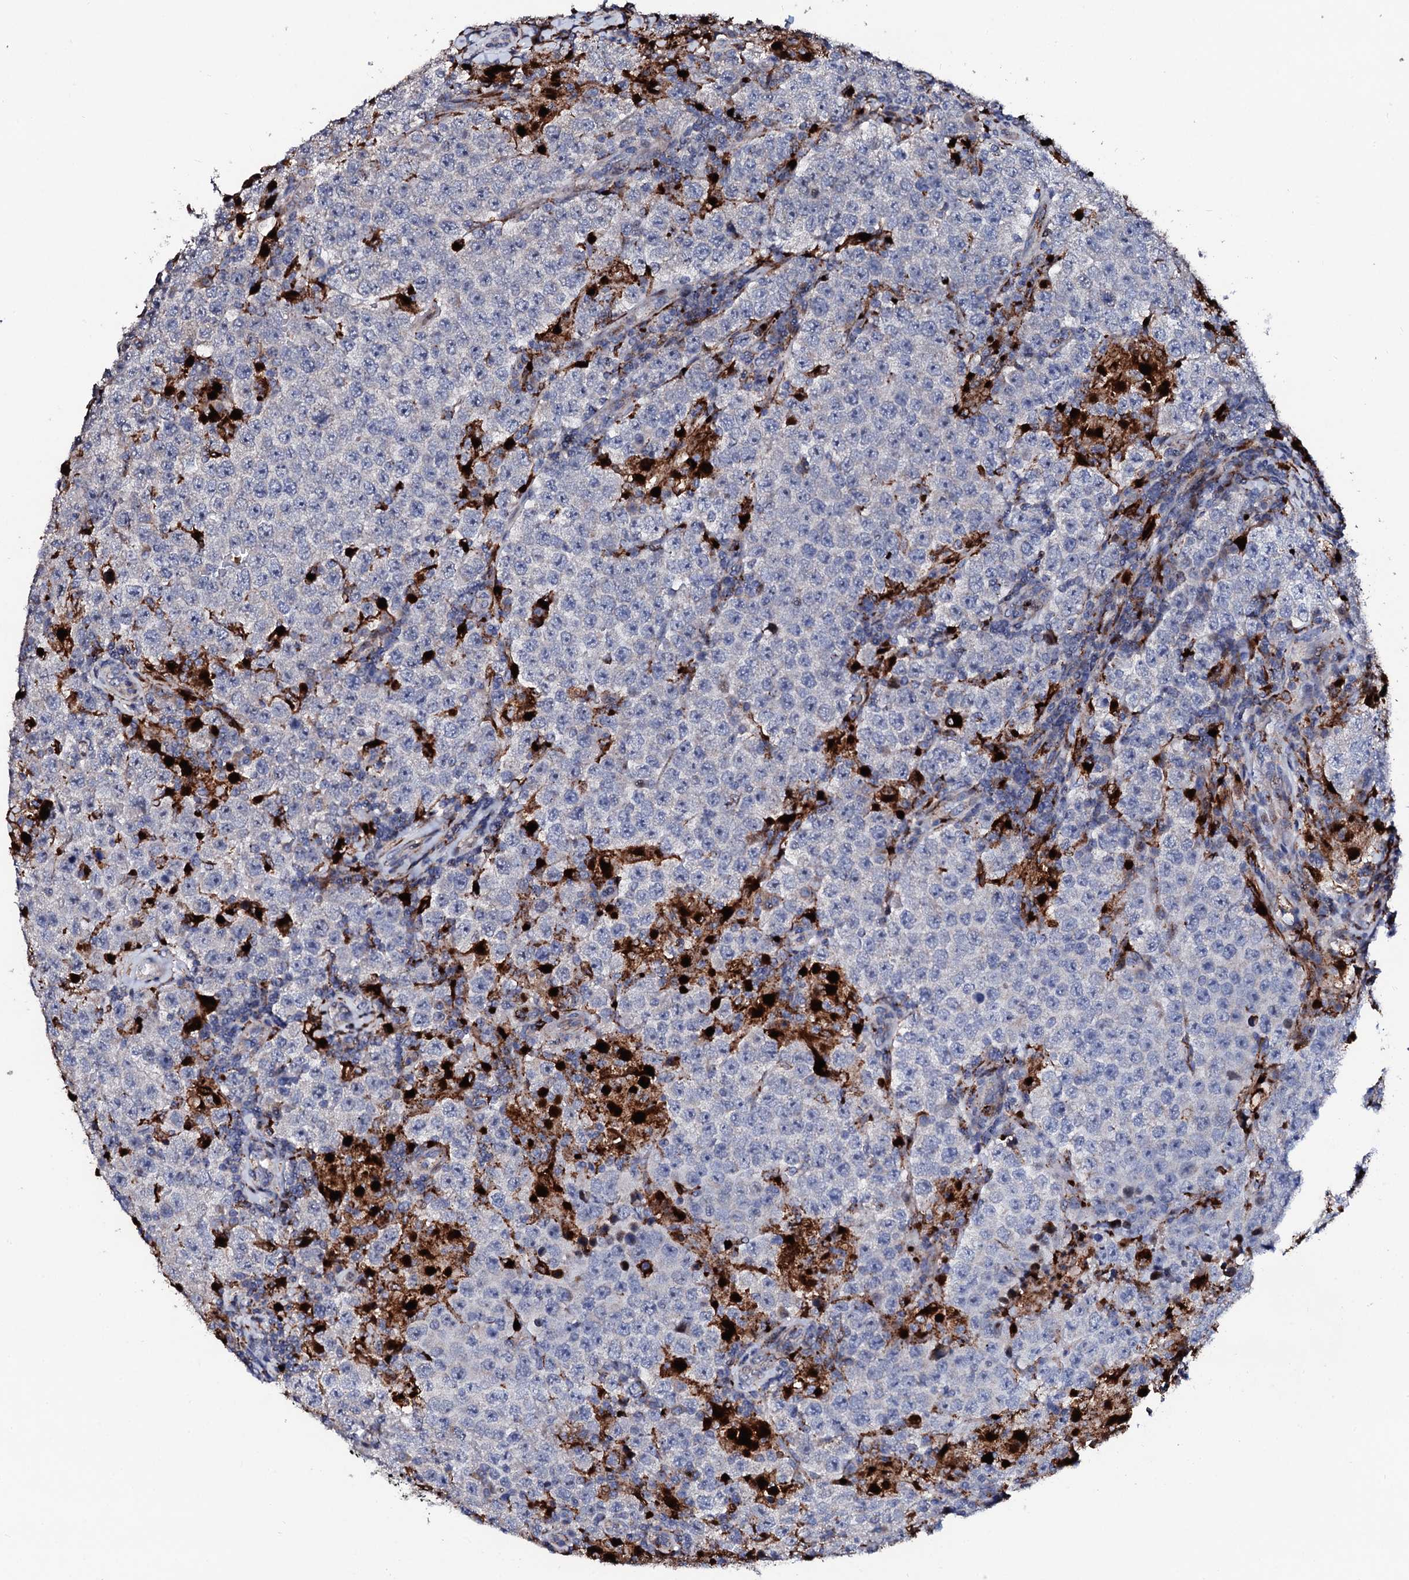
{"staining": {"intensity": "negative", "quantity": "none", "location": "none"}, "tissue": "testis cancer", "cell_type": "Tumor cells", "image_type": "cancer", "snomed": [{"axis": "morphology", "description": "Normal tissue, NOS"}, {"axis": "morphology", "description": "Urothelial carcinoma, High grade"}, {"axis": "morphology", "description": "Seminoma, NOS"}, {"axis": "morphology", "description": "Carcinoma, Embryonal, NOS"}, {"axis": "topography", "description": "Urinary bladder"}, {"axis": "topography", "description": "Testis"}], "caption": "Testis cancer was stained to show a protein in brown. There is no significant positivity in tumor cells.", "gene": "TCIRG1", "patient": {"sex": "male", "age": 41}}